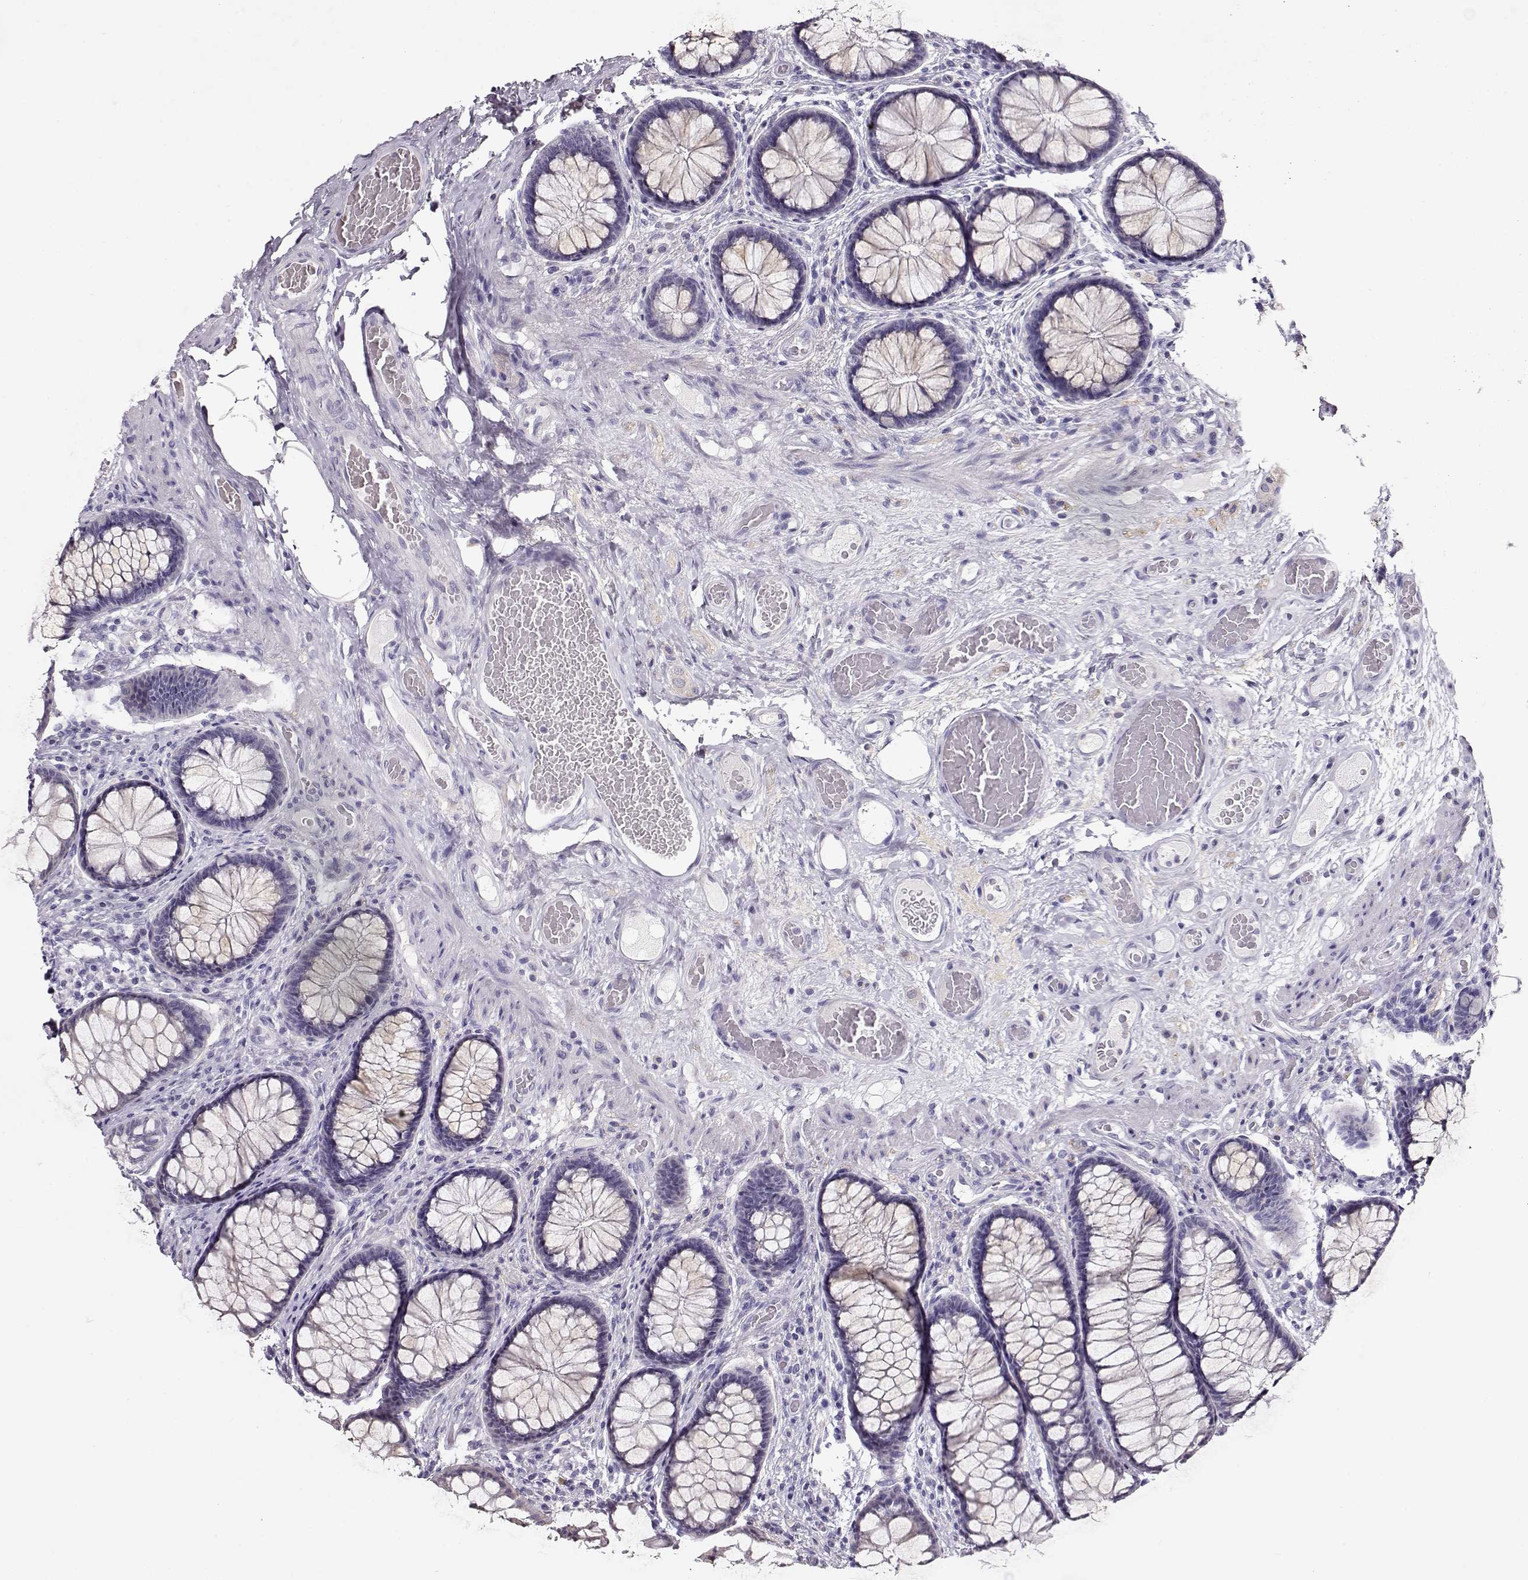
{"staining": {"intensity": "negative", "quantity": "none", "location": "none"}, "tissue": "colon", "cell_type": "Endothelial cells", "image_type": "normal", "snomed": [{"axis": "morphology", "description": "Normal tissue, NOS"}, {"axis": "topography", "description": "Colon"}], "caption": "The micrograph displays no staining of endothelial cells in normal colon.", "gene": "RBM44", "patient": {"sex": "female", "age": 65}}